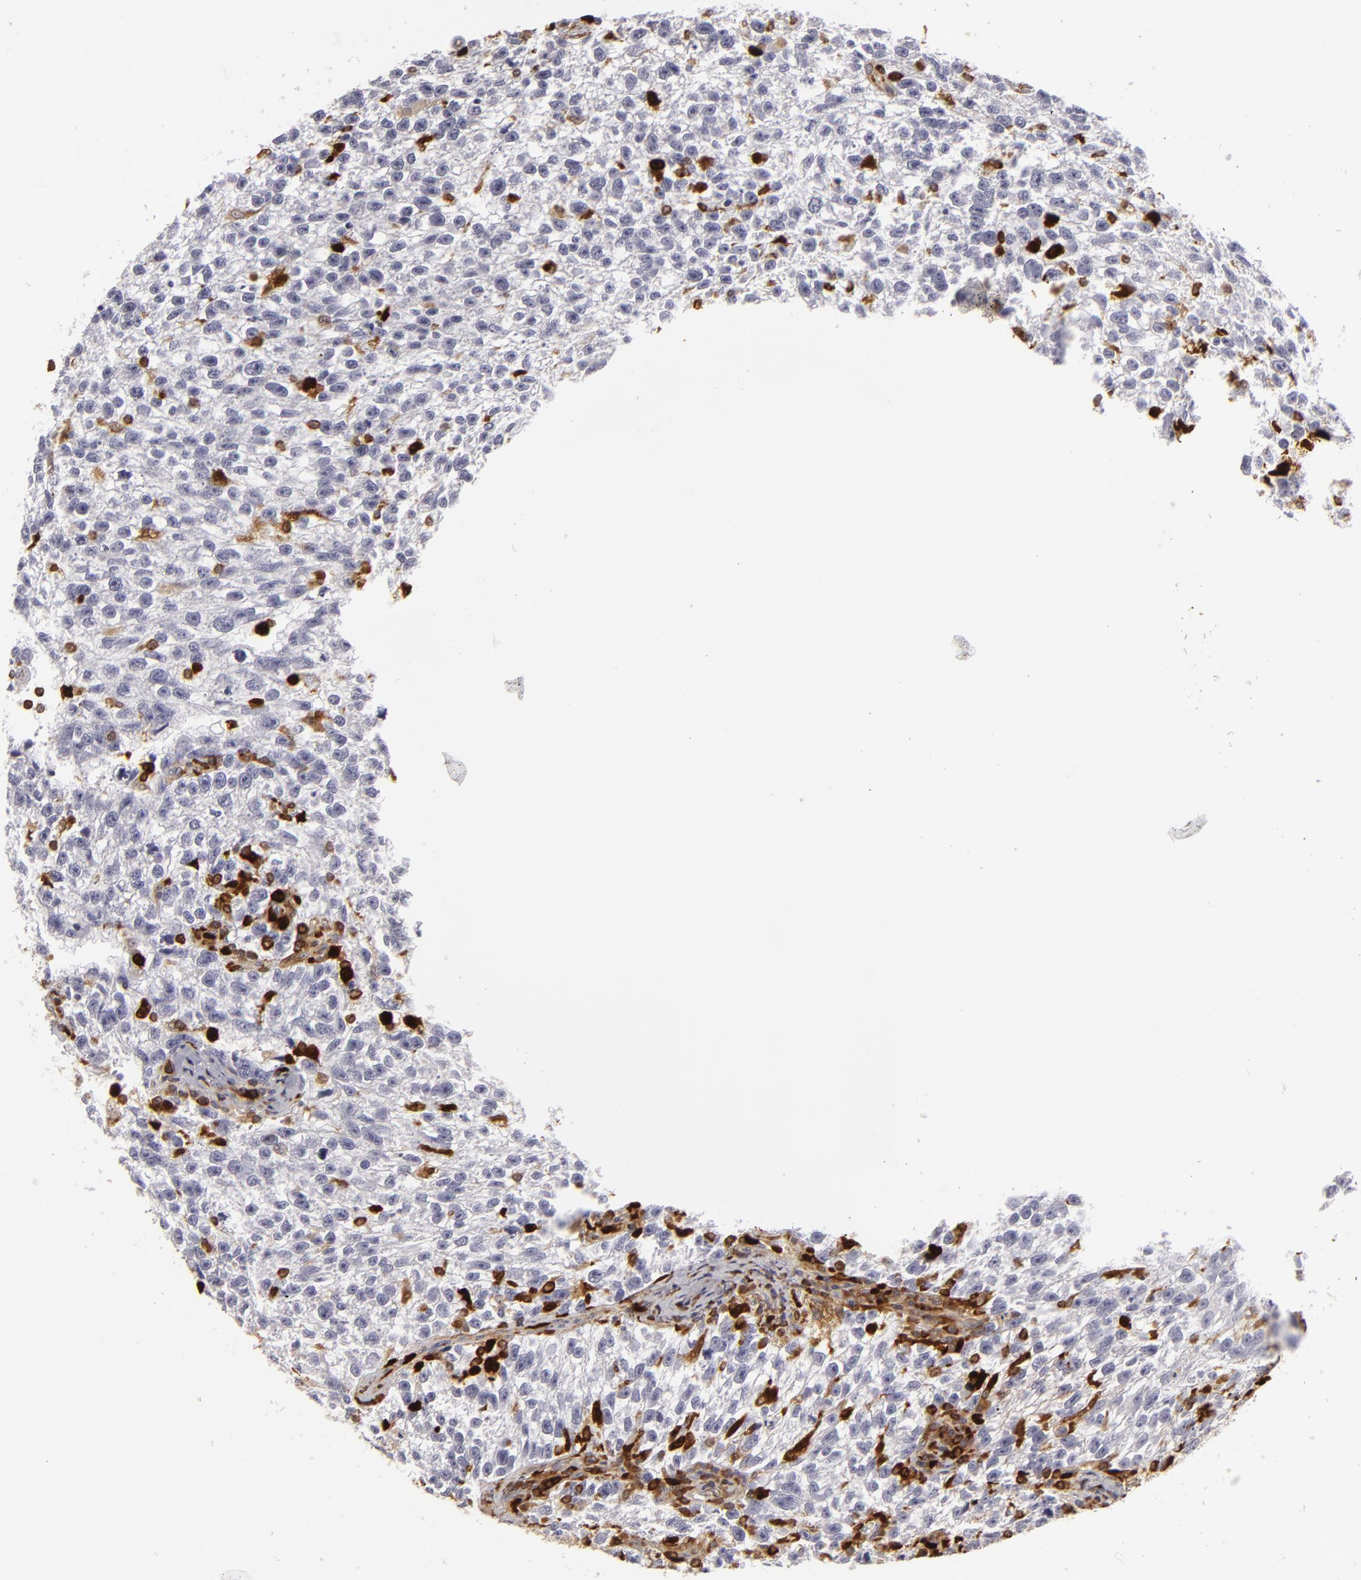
{"staining": {"intensity": "negative", "quantity": "none", "location": "none"}, "tissue": "testis cancer", "cell_type": "Tumor cells", "image_type": "cancer", "snomed": [{"axis": "morphology", "description": "Seminoma, NOS"}, {"axis": "topography", "description": "Testis"}], "caption": "High magnification brightfield microscopy of seminoma (testis) stained with DAB (3,3'-diaminobenzidine) (brown) and counterstained with hematoxylin (blue): tumor cells show no significant expression.", "gene": "APOBEC3G", "patient": {"sex": "male", "age": 38}}